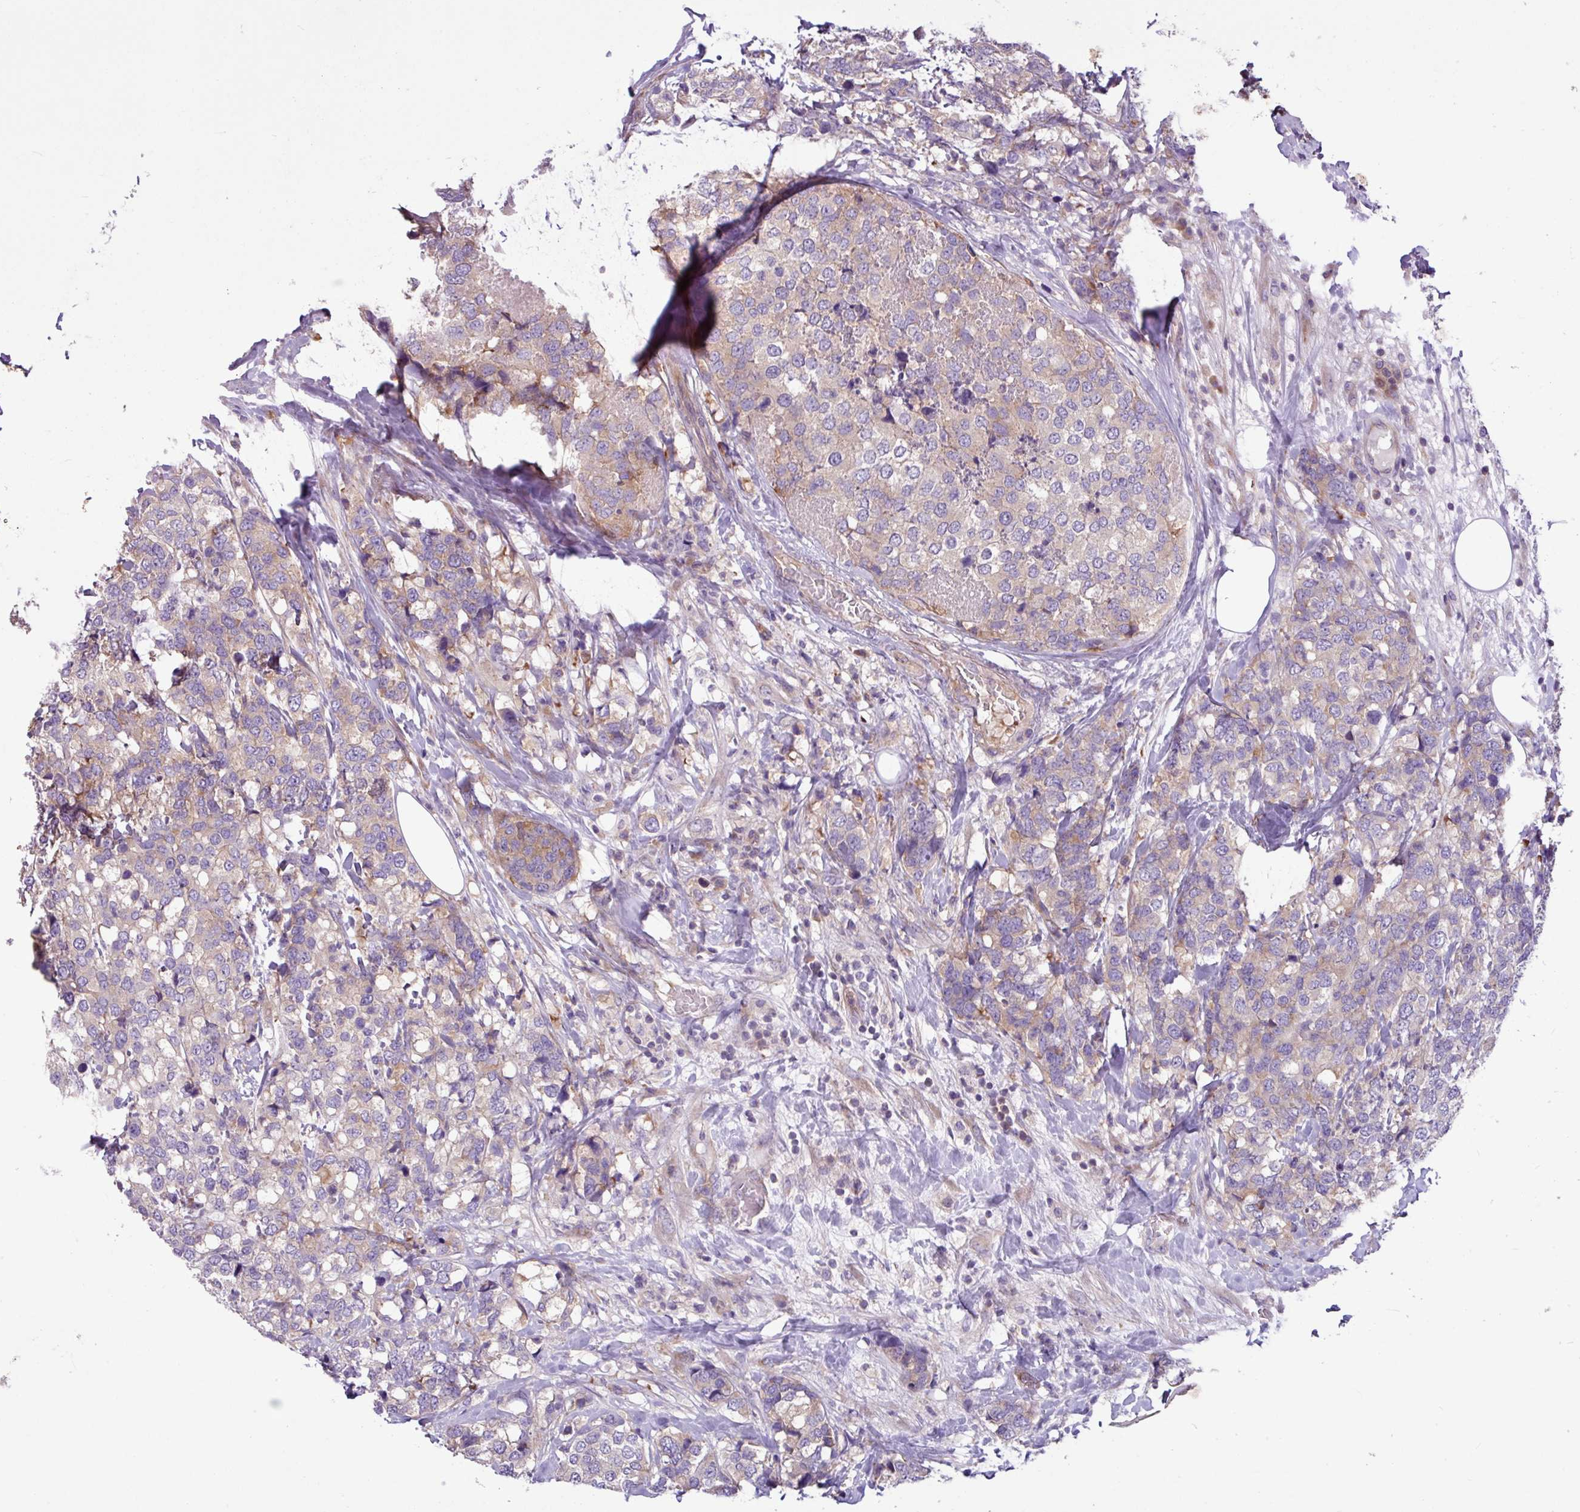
{"staining": {"intensity": "weak", "quantity": "25%-75%", "location": "cytoplasmic/membranous"}, "tissue": "breast cancer", "cell_type": "Tumor cells", "image_type": "cancer", "snomed": [{"axis": "morphology", "description": "Lobular carcinoma"}, {"axis": "topography", "description": "Breast"}], "caption": "Protein analysis of lobular carcinoma (breast) tissue exhibits weak cytoplasmic/membranous staining in about 25%-75% of tumor cells.", "gene": "MROH2A", "patient": {"sex": "female", "age": 59}}